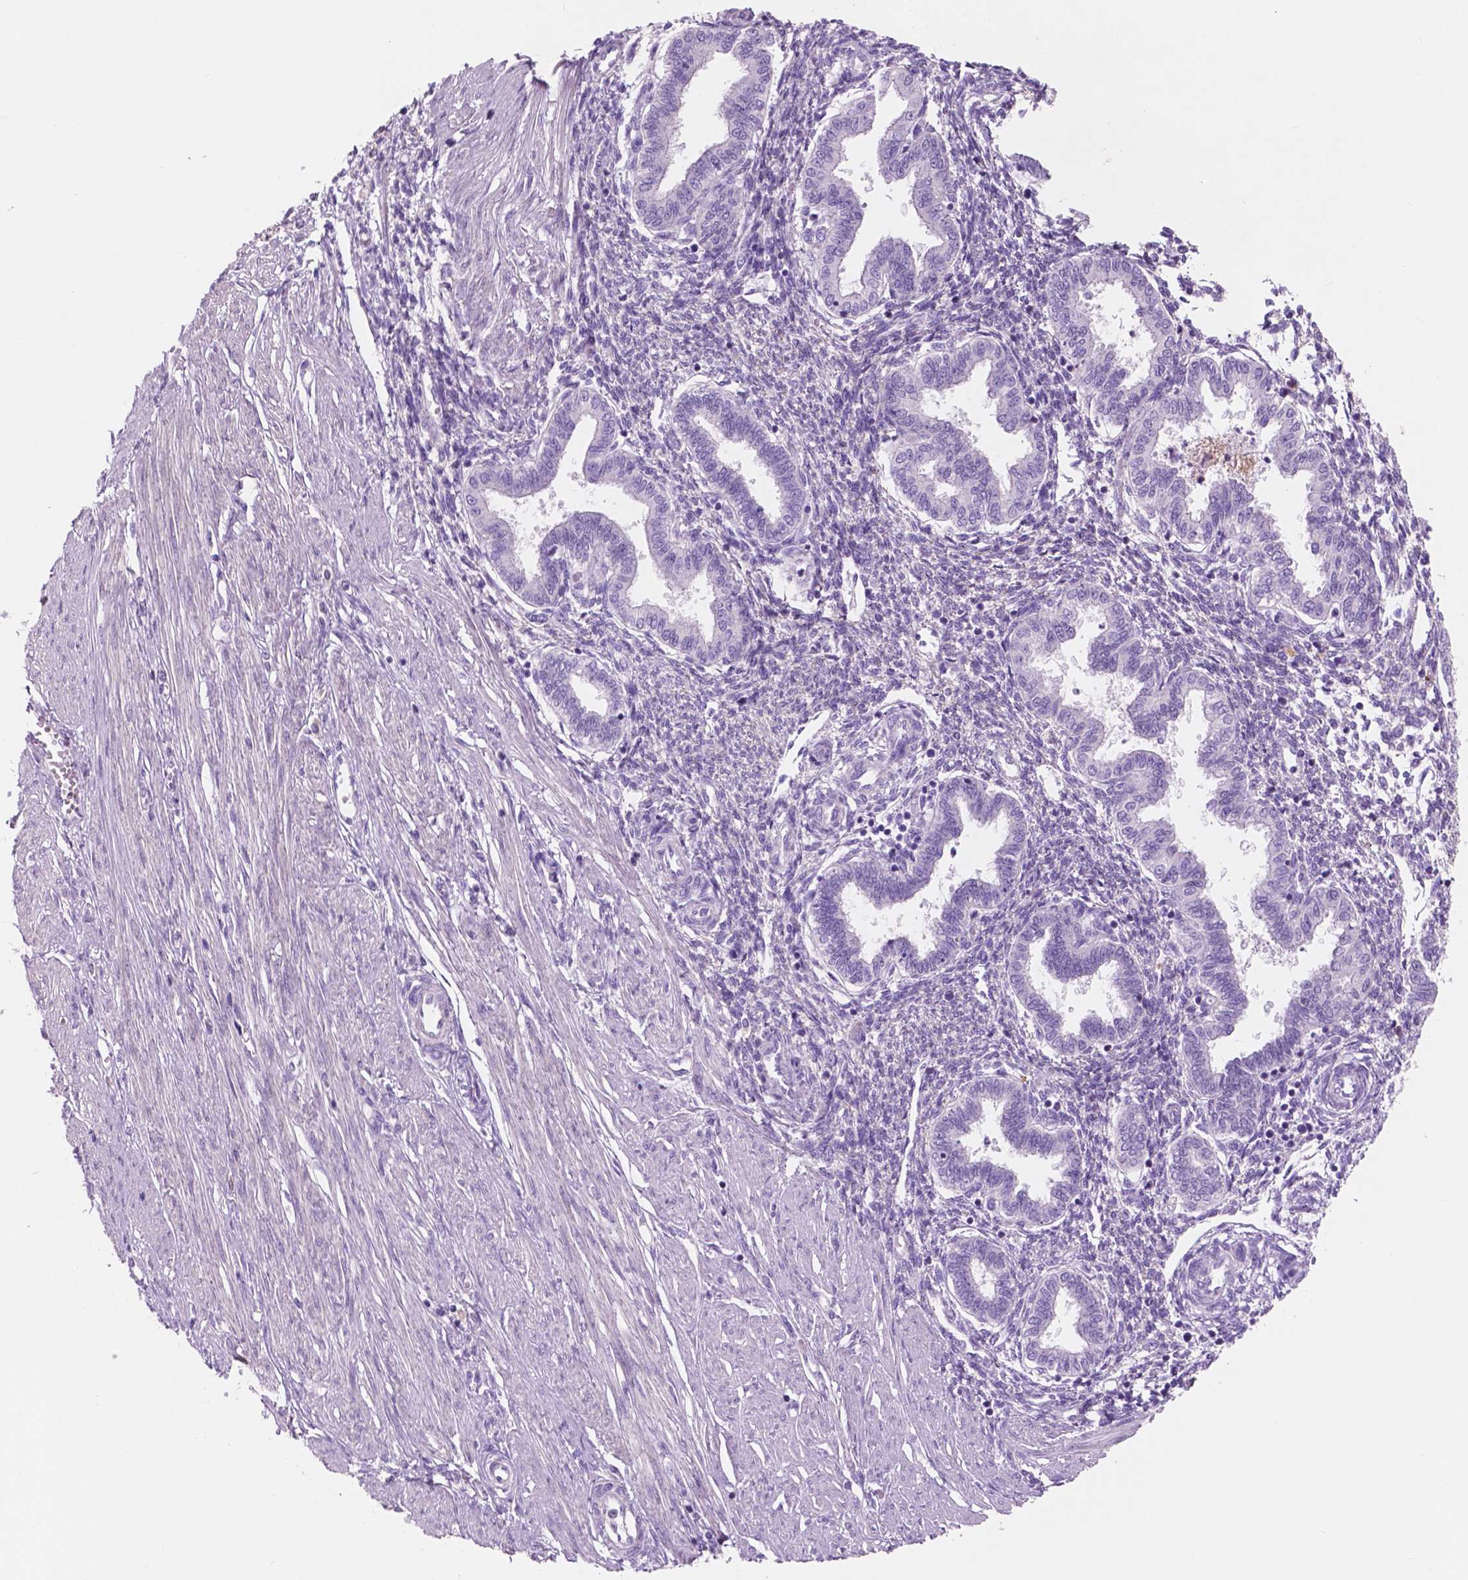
{"staining": {"intensity": "negative", "quantity": "none", "location": "none"}, "tissue": "endometrium", "cell_type": "Cells in endometrial stroma", "image_type": "normal", "snomed": [{"axis": "morphology", "description": "Normal tissue, NOS"}, {"axis": "topography", "description": "Endometrium"}], "caption": "The photomicrograph exhibits no significant positivity in cells in endometrial stroma of endometrium.", "gene": "CUZD1", "patient": {"sex": "female", "age": 33}}